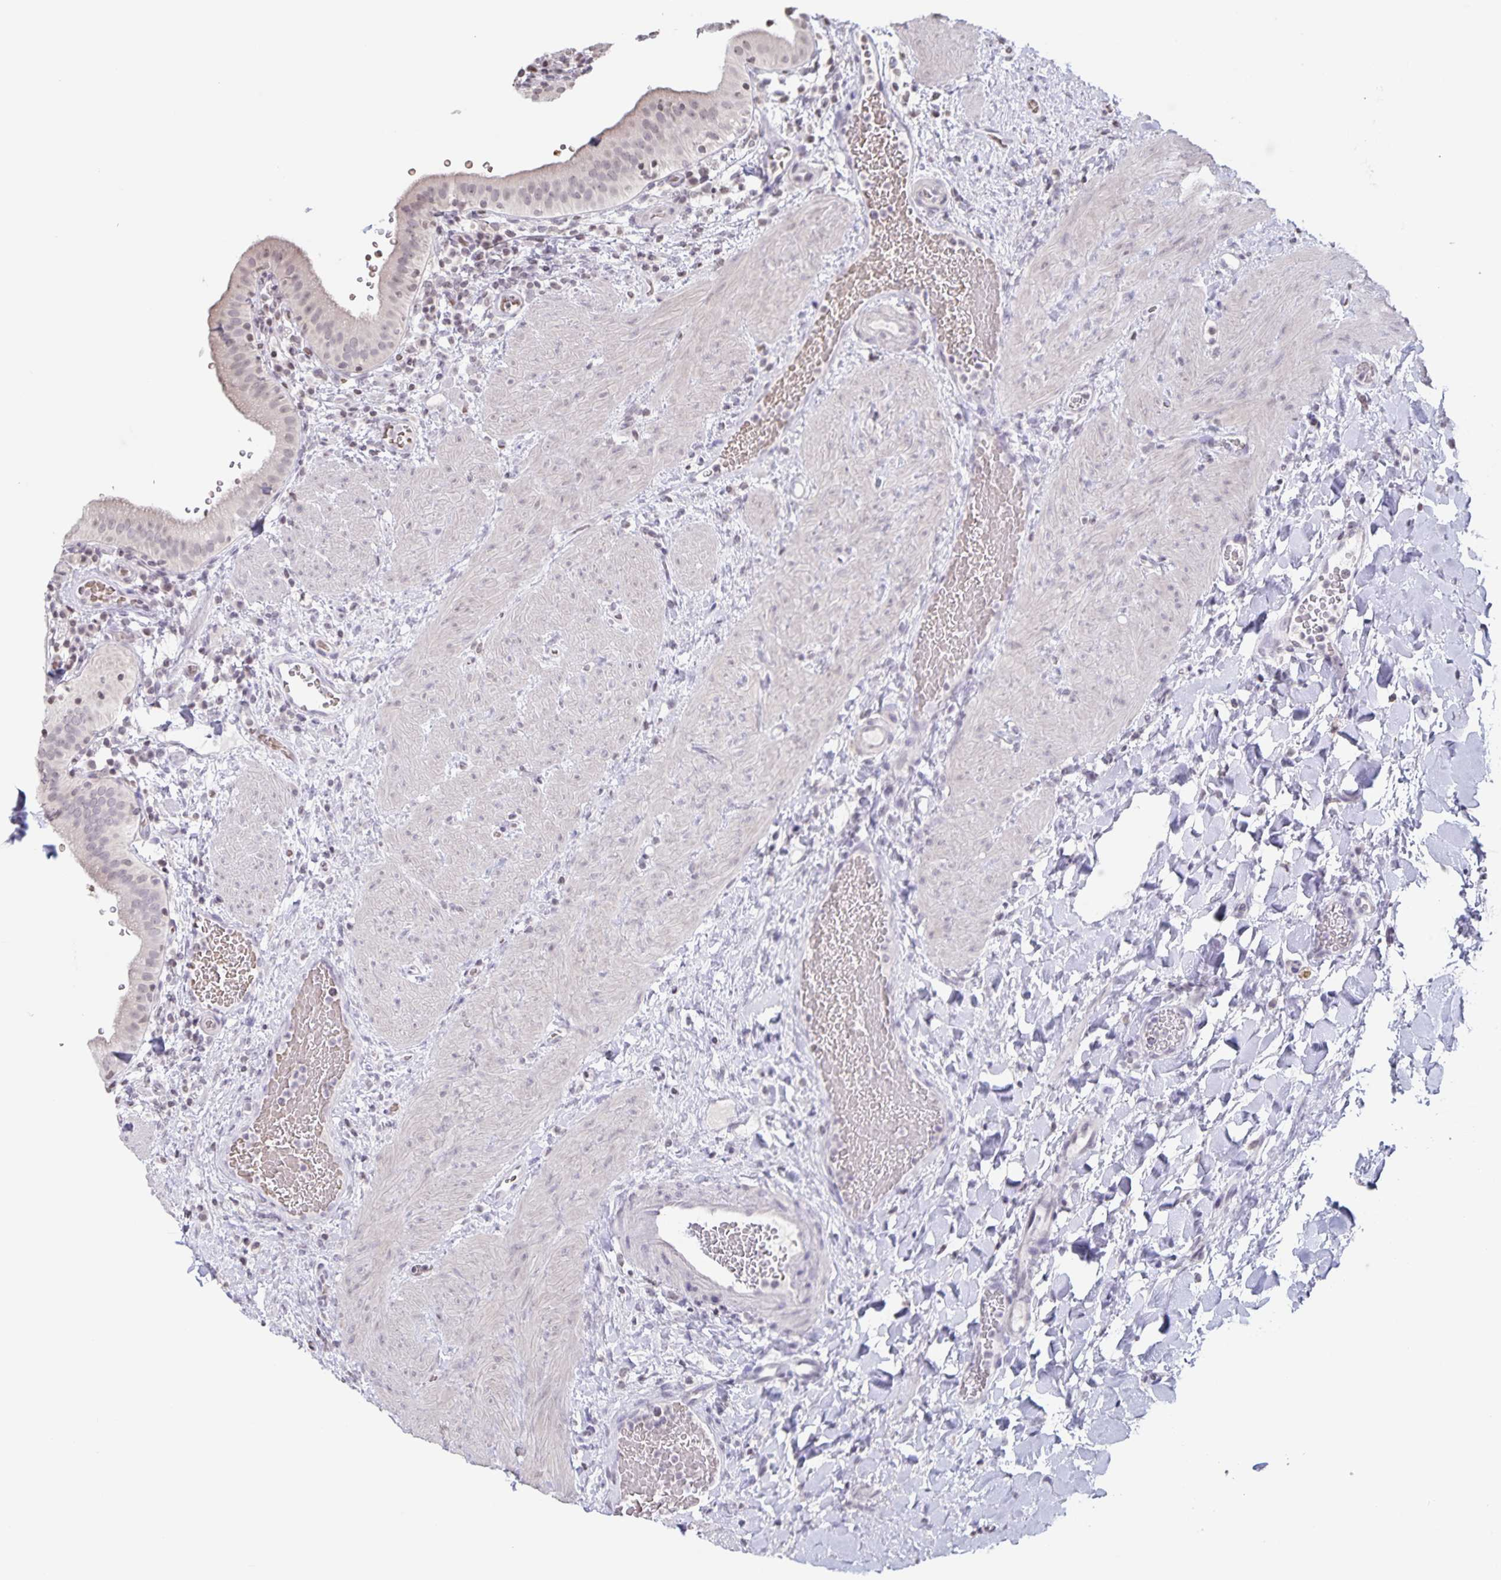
{"staining": {"intensity": "negative", "quantity": "none", "location": "none"}, "tissue": "gallbladder", "cell_type": "Glandular cells", "image_type": "normal", "snomed": [{"axis": "morphology", "description": "Normal tissue, NOS"}, {"axis": "topography", "description": "Gallbladder"}], "caption": "The IHC histopathology image has no significant staining in glandular cells of gallbladder.", "gene": "AQP4", "patient": {"sex": "male", "age": 26}}